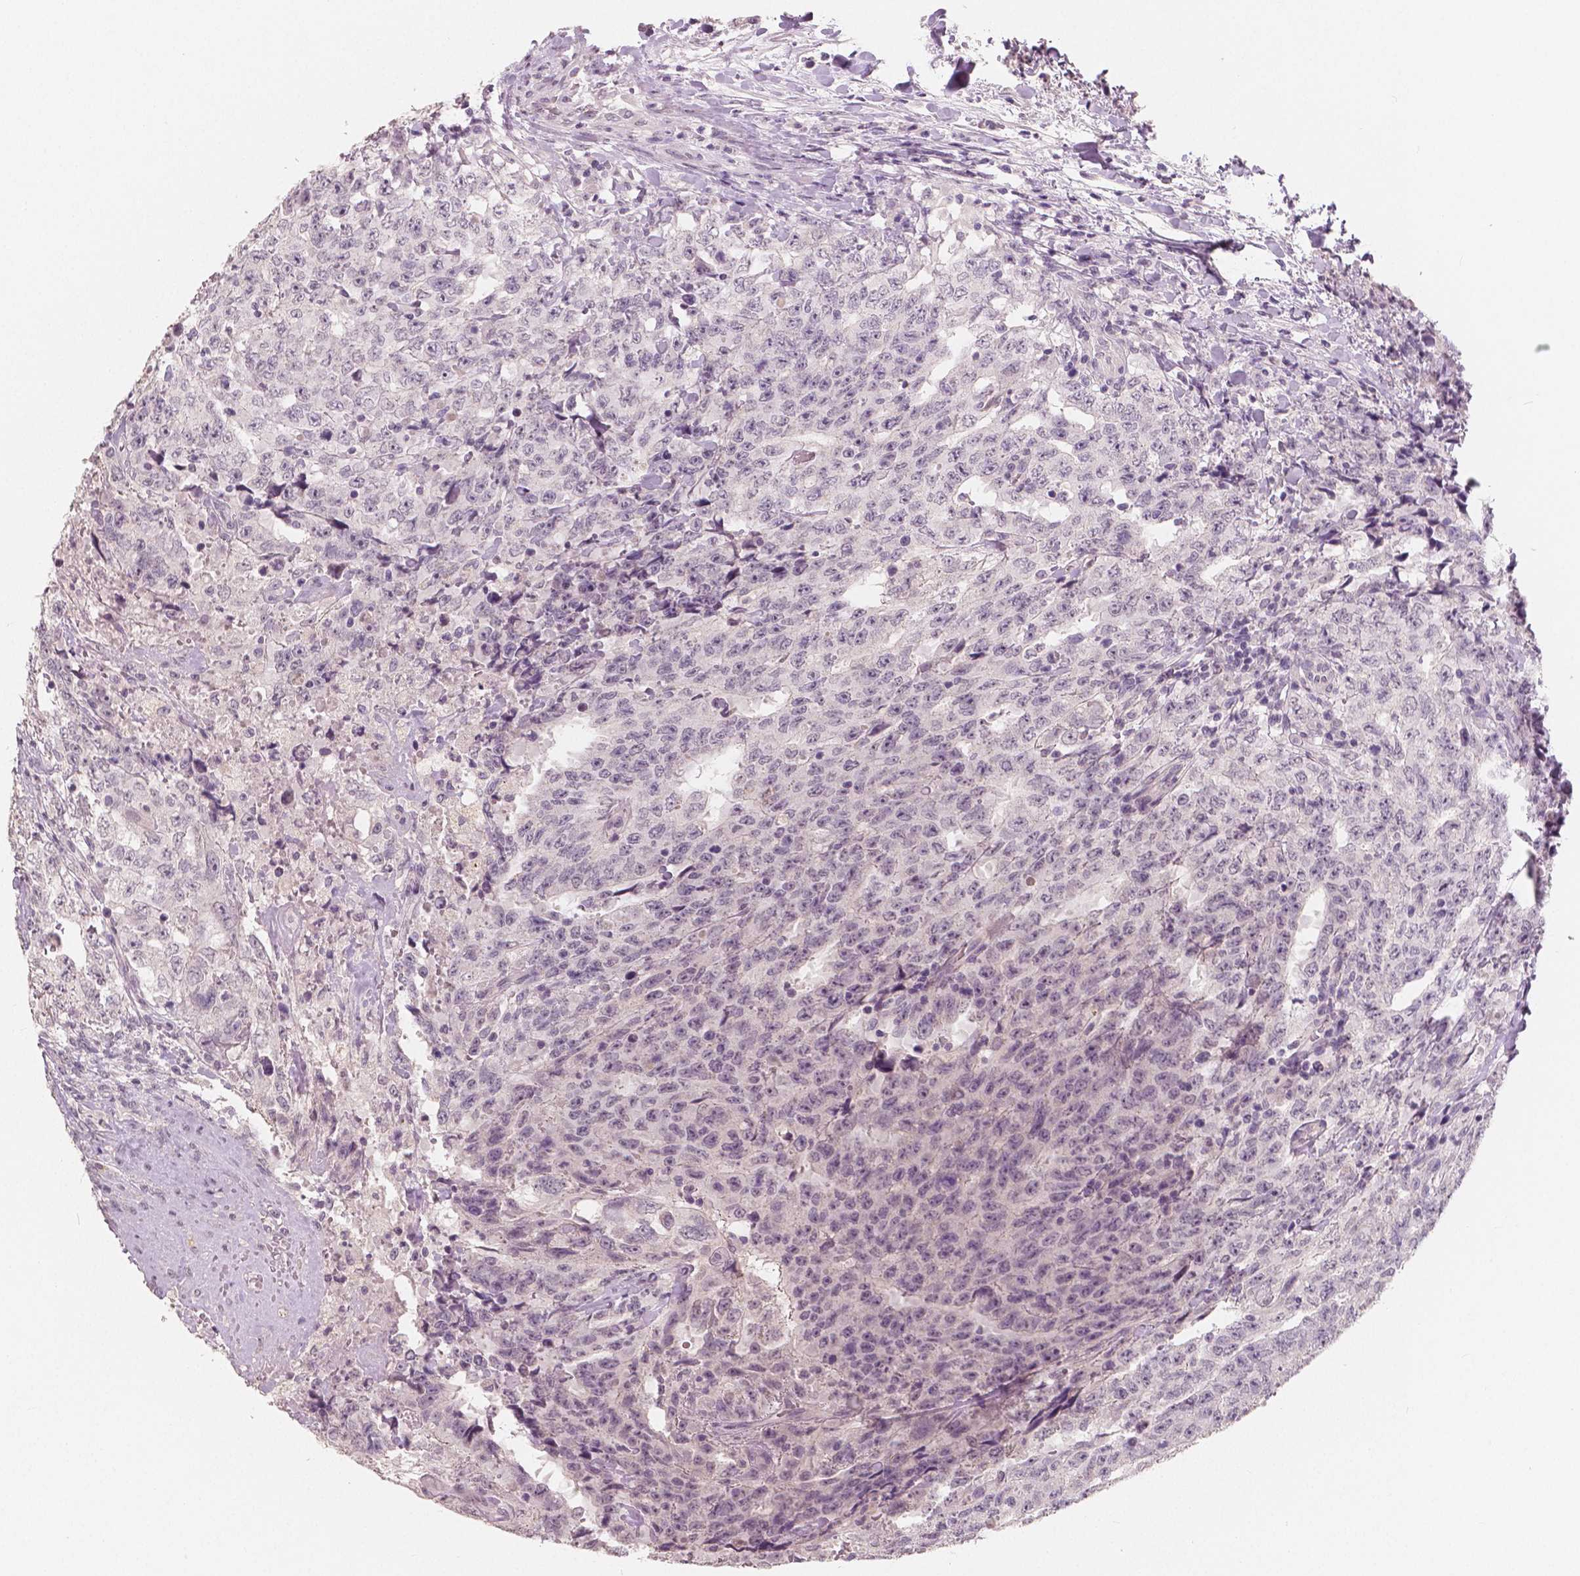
{"staining": {"intensity": "negative", "quantity": "none", "location": "none"}, "tissue": "testis cancer", "cell_type": "Tumor cells", "image_type": "cancer", "snomed": [{"axis": "morphology", "description": "Carcinoma, Embryonal, NOS"}, {"axis": "topography", "description": "Testis"}], "caption": "There is no significant expression in tumor cells of embryonal carcinoma (testis).", "gene": "RNASE7", "patient": {"sex": "male", "age": 24}}